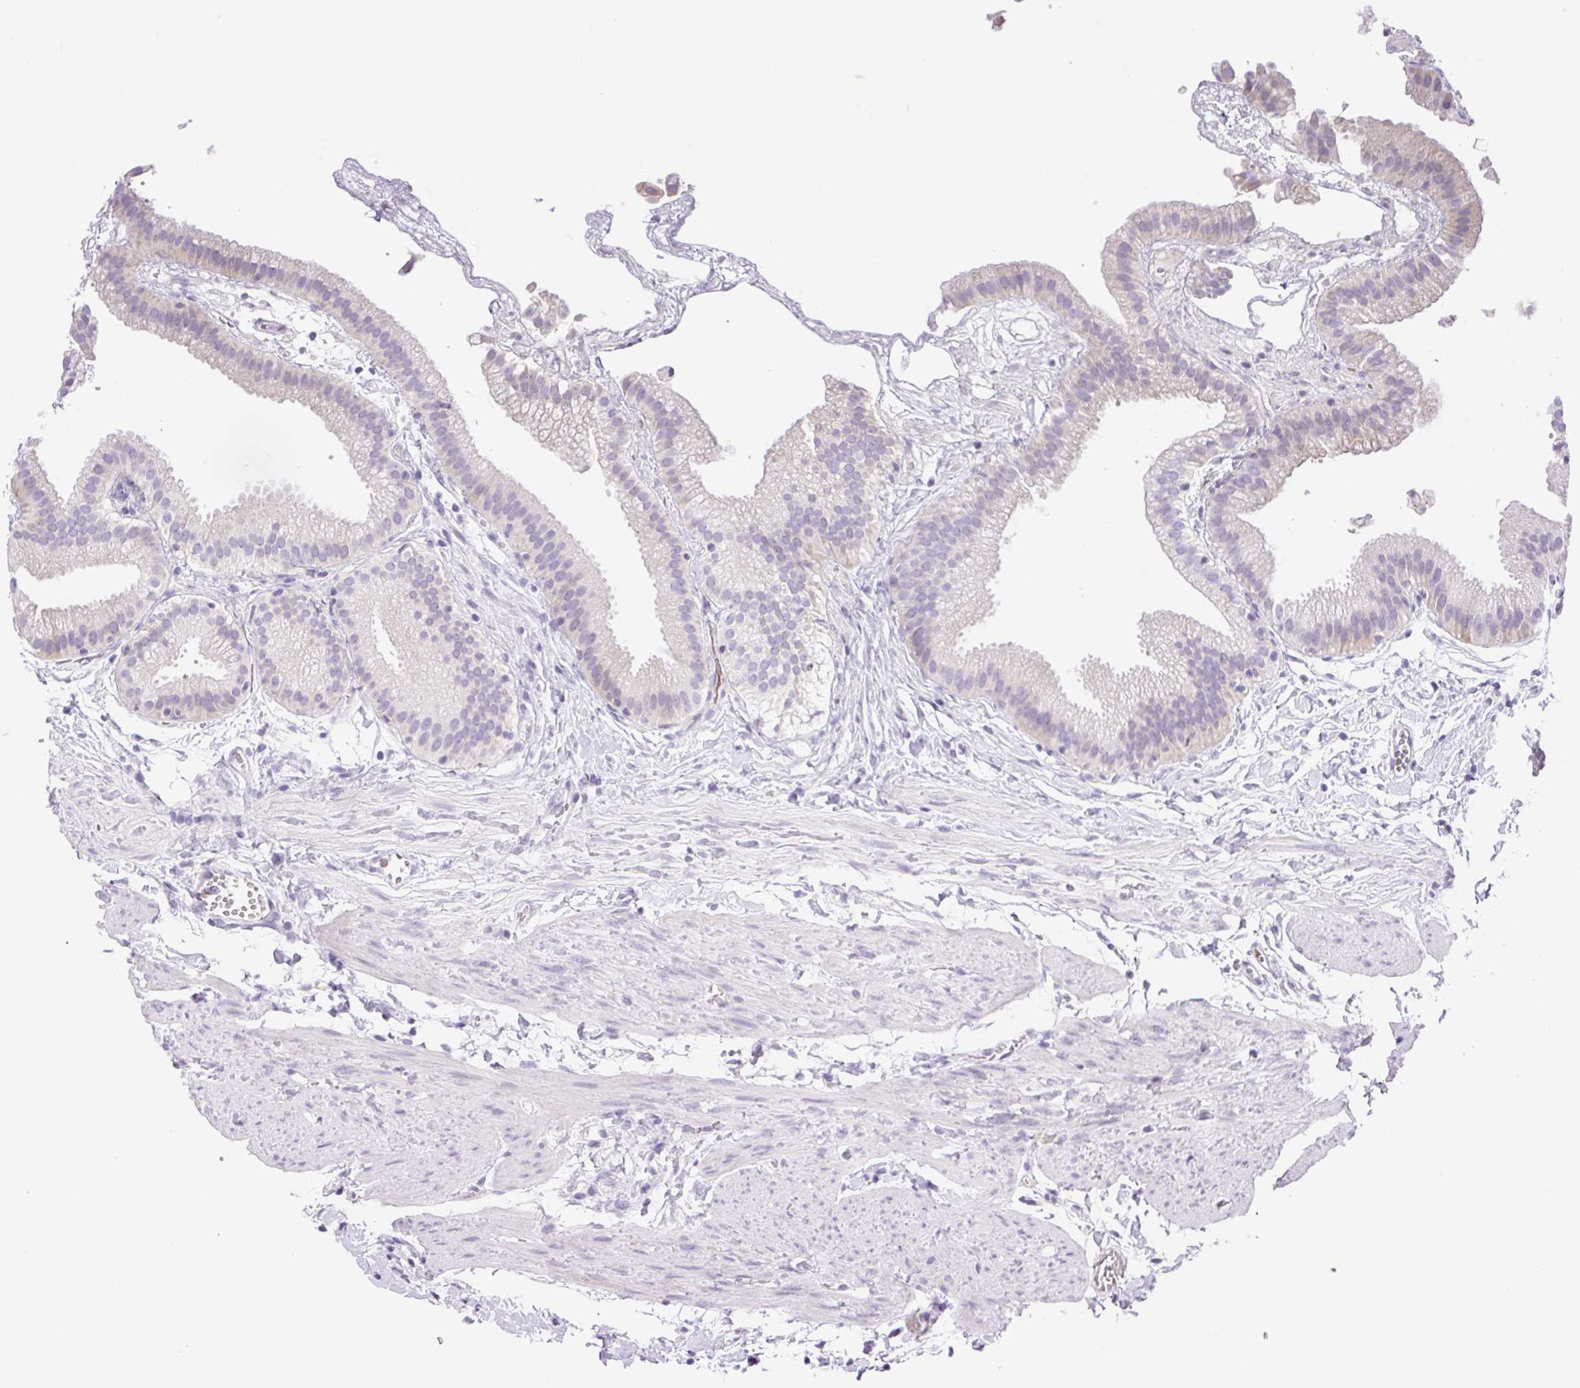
{"staining": {"intensity": "negative", "quantity": "none", "location": "none"}, "tissue": "gallbladder", "cell_type": "Glandular cells", "image_type": "normal", "snomed": [{"axis": "morphology", "description": "Normal tissue, NOS"}, {"axis": "topography", "description": "Gallbladder"}], "caption": "Immunohistochemical staining of normal gallbladder shows no significant staining in glandular cells. Brightfield microscopy of immunohistochemistry stained with DAB (brown) and hematoxylin (blue), captured at high magnification.", "gene": "FAM177B", "patient": {"sex": "female", "age": 63}}